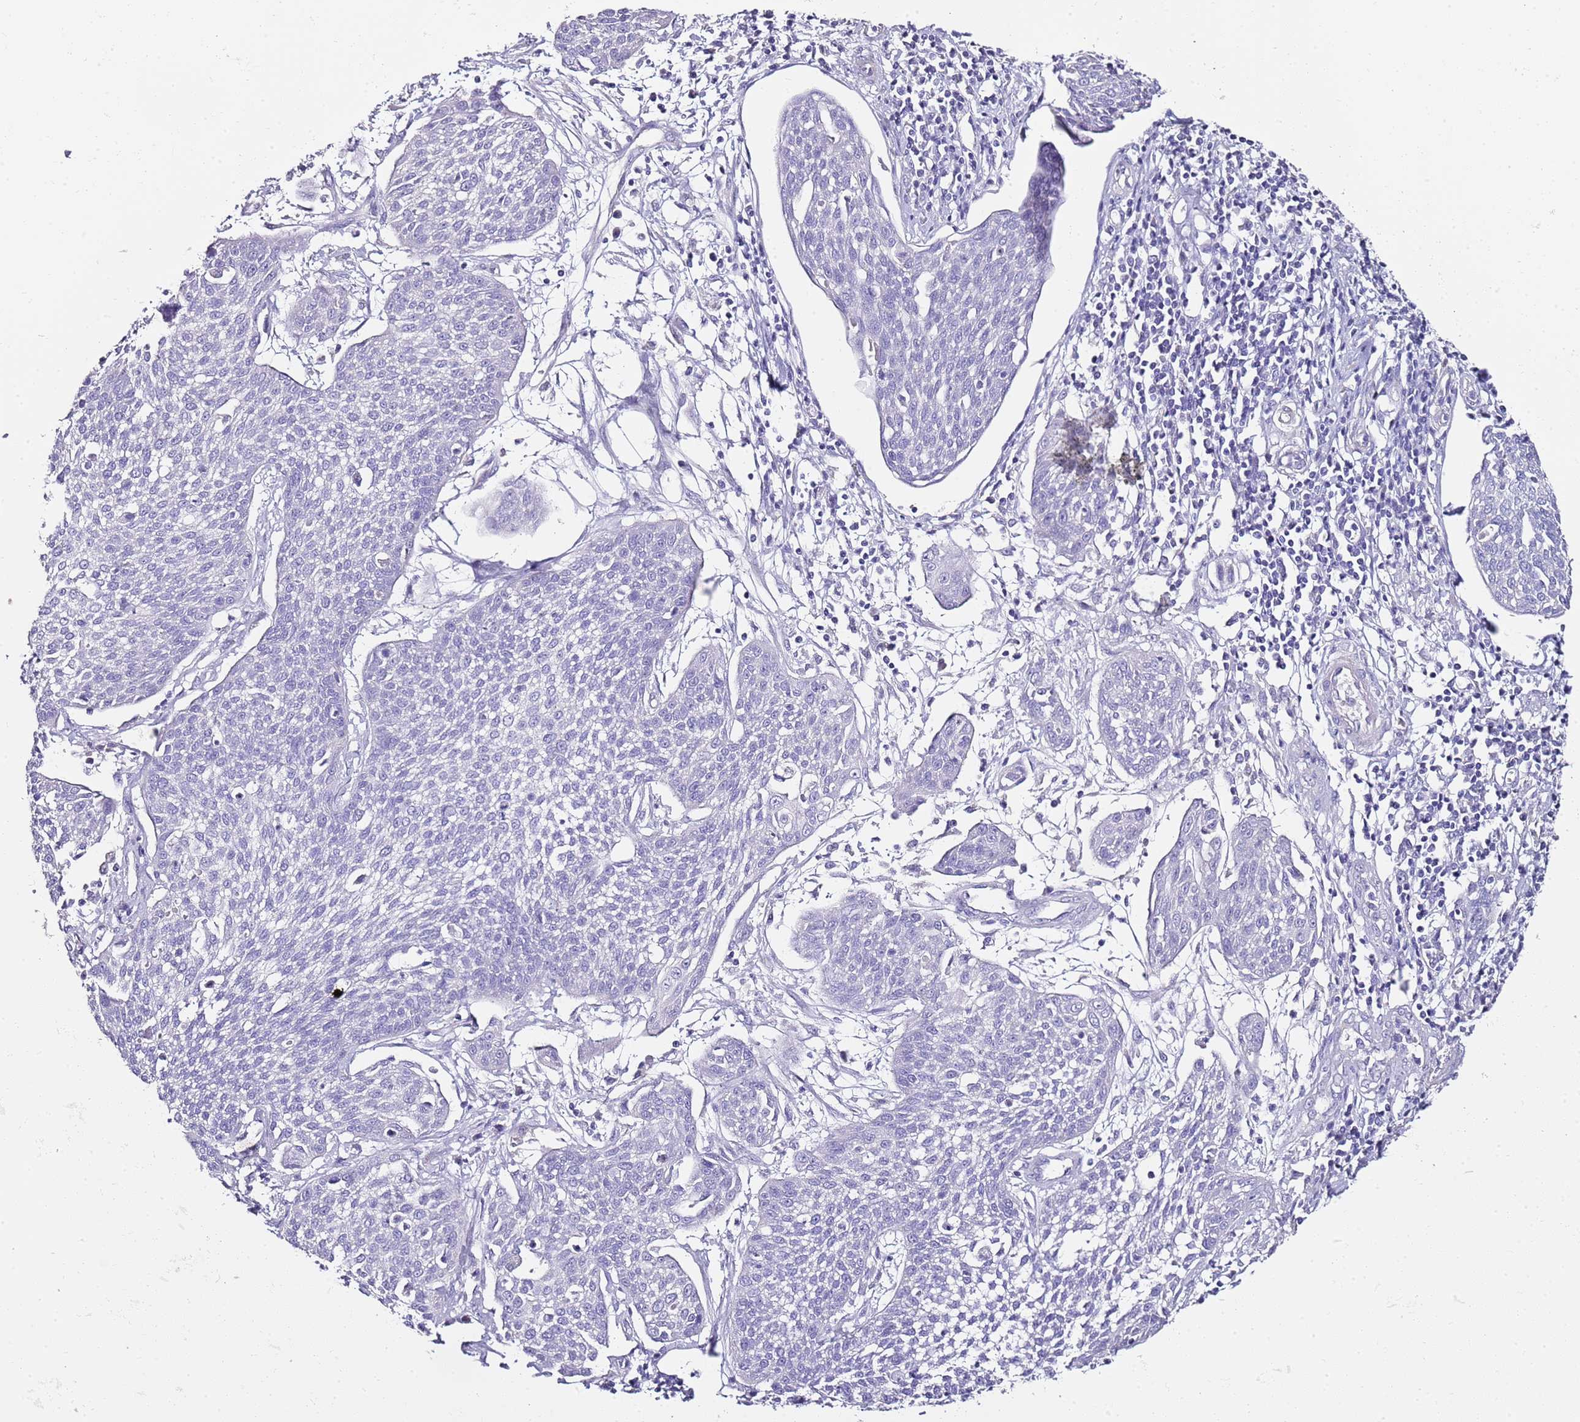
{"staining": {"intensity": "negative", "quantity": "none", "location": "none"}, "tissue": "cervical cancer", "cell_type": "Tumor cells", "image_type": "cancer", "snomed": [{"axis": "morphology", "description": "Squamous cell carcinoma, NOS"}, {"axis": "topography", "description": "Cervix"}], "caption": "Immunohistochemical staining of squamous cell carcinoma (cervical) shows no significant staining in tumor cells.", "gene": "MYBPC3", "patient": {"sex": "female", "age": 34}}